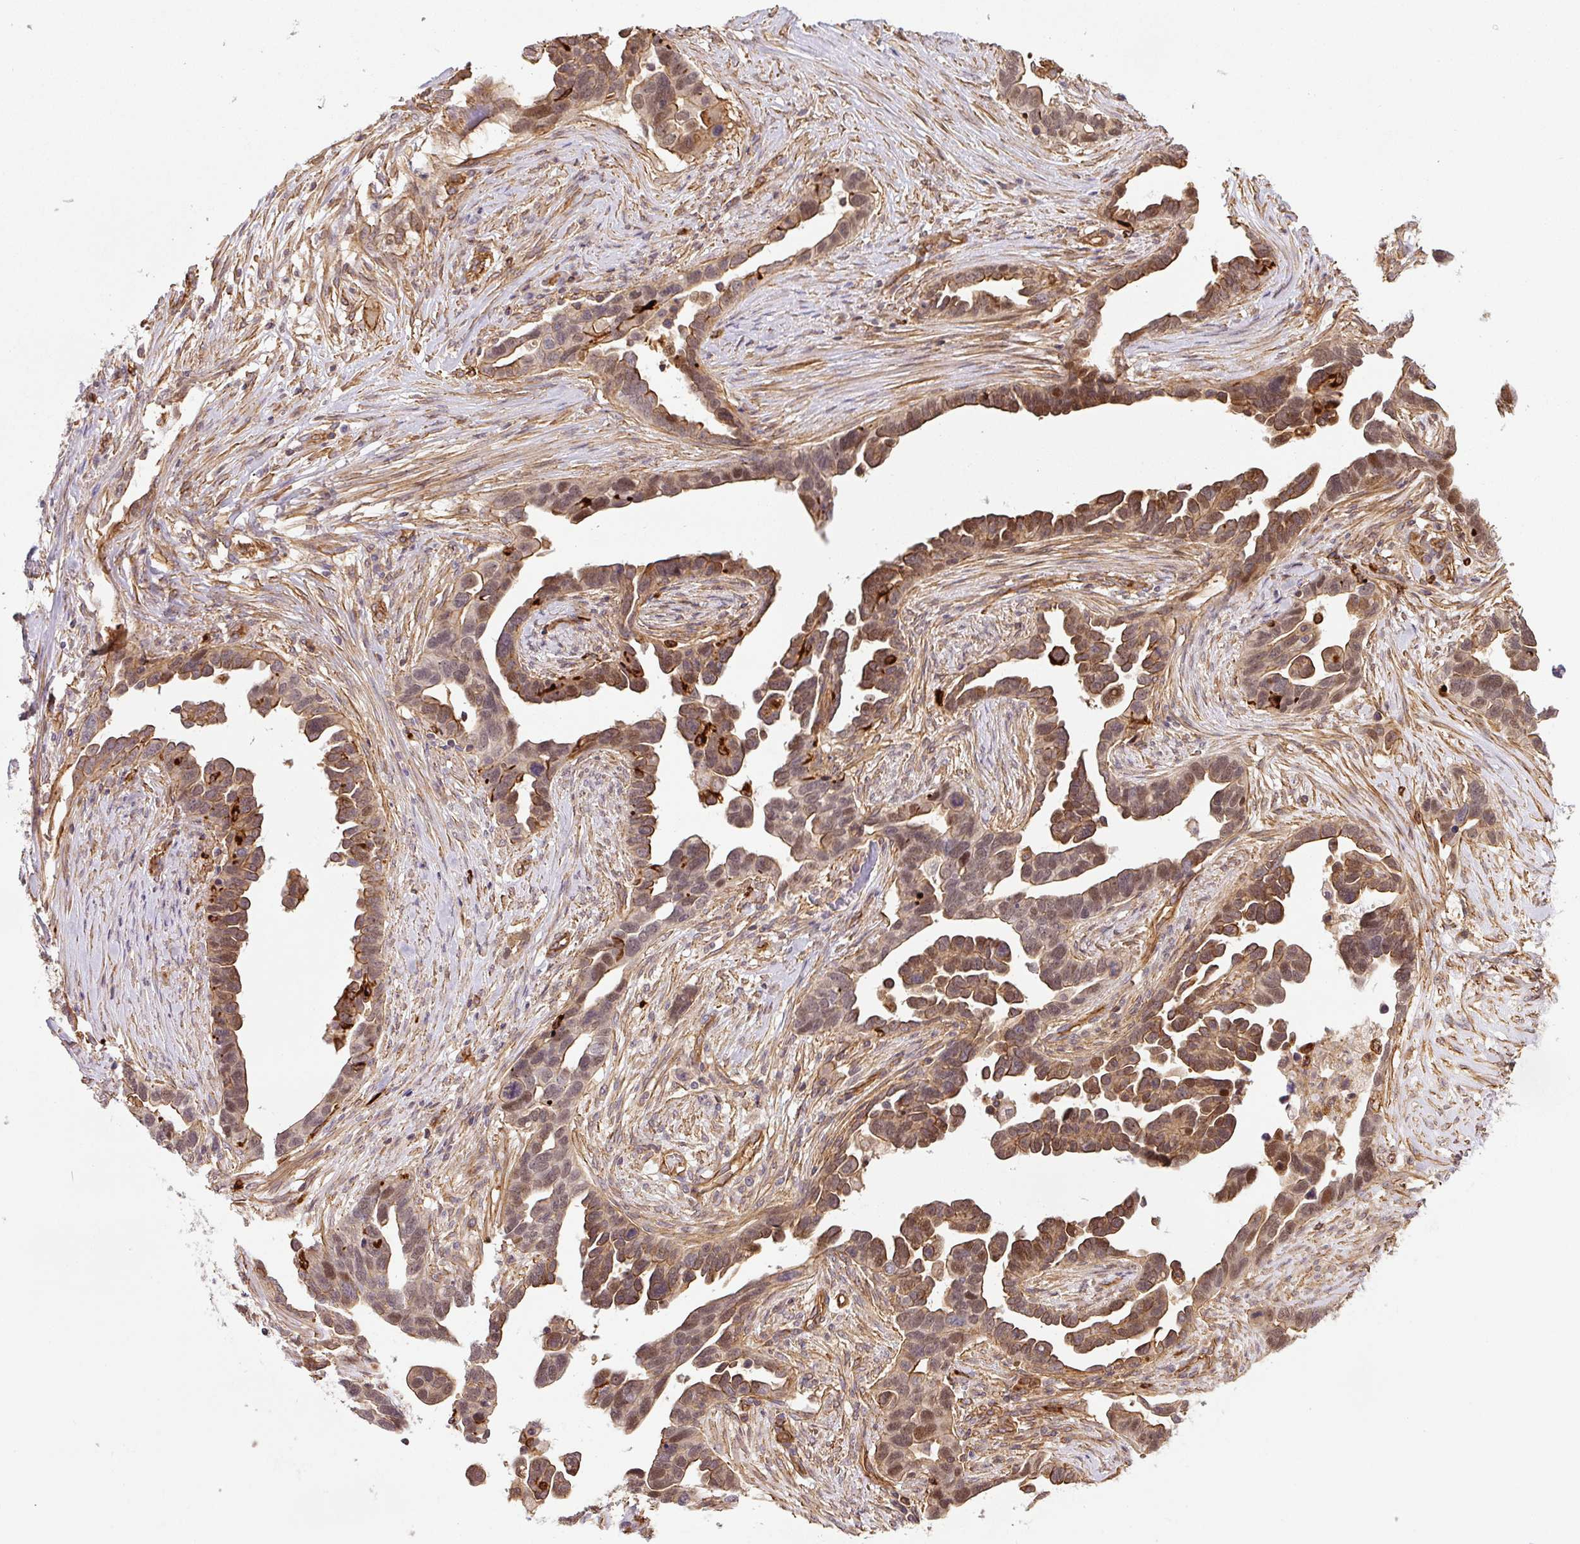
{"staining": {"intensity": "moderate", "quantity": ">75%", "location": "cytoplasmic/membranous,nuclear"}, "tissue": "ovarian cancer", "cell_type": "Tumor cells", "image_type": "cancer", "snomed": [{"axis": "morphology", "description": "Cystadenocarcinoma, serous, NOS"}, {"axis": "topography", "description": "Ovary"}], "caption": "Immunohistochemistry (IHC) of ovarian cancer reveals medium levels of moderate cytoplasmic/membranous and nuclear positivity in about >75% of tumor cells. (Brightfield microscopy of DAB IHC at high magnification).", "gene": "B3GALT5", "patient": {"sex": "female", "age": 54}}